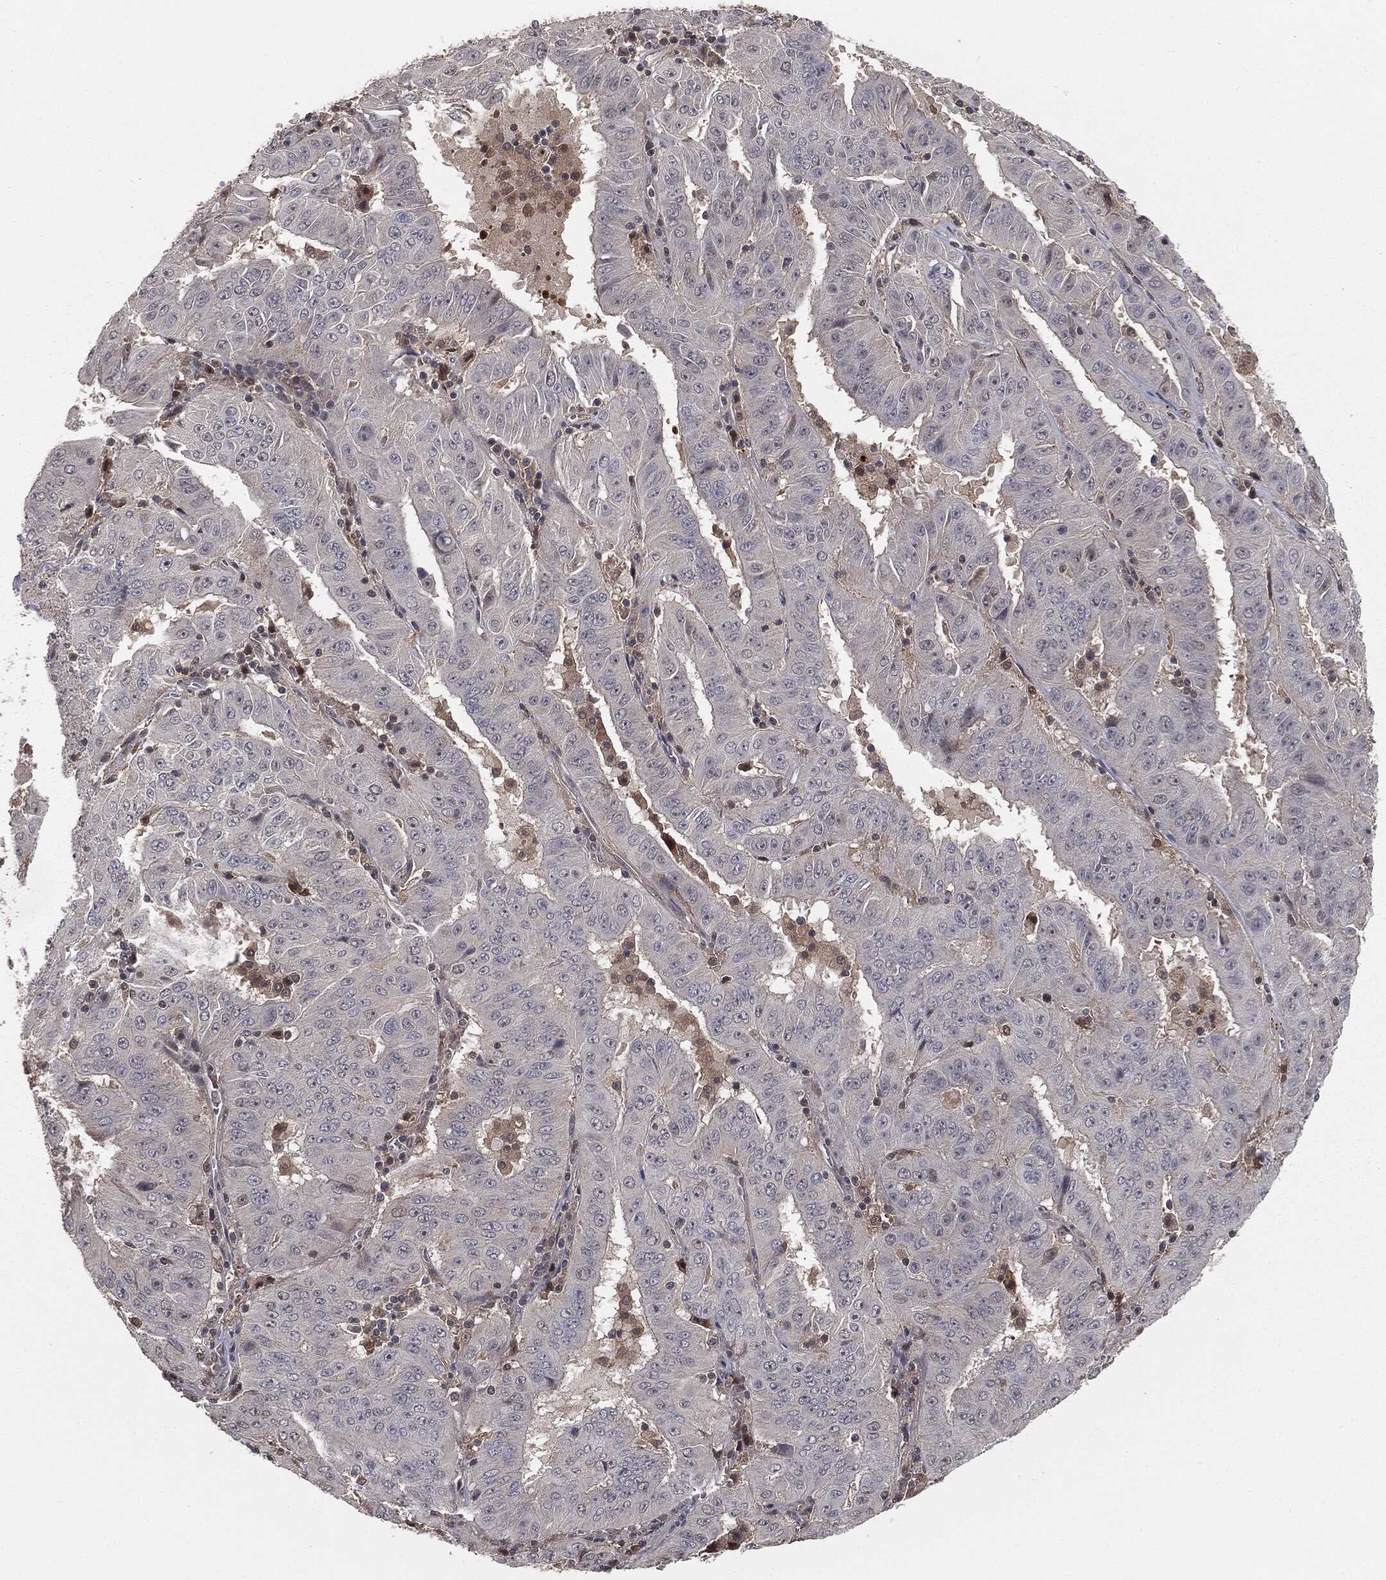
{"staining": {"intensity": "negative", "quantity": "none", "location": "none"}, "tissue": "pancreatic cancer", "cell_type": "Tumor cells", "image_type": "cancer", "snomed": [{"axis": "morphology", "description": "Adenocarcinoma, NOS"}, {"axis": "topography", "description": "Pancreas"}], "caption": "Photomicrograph shows no protein expression in tumor cells of pancreatic cancer (adenocarcinoma) tissue.", "gene": "FBXO7", "patient": {"sex": "male", "age": 63}}